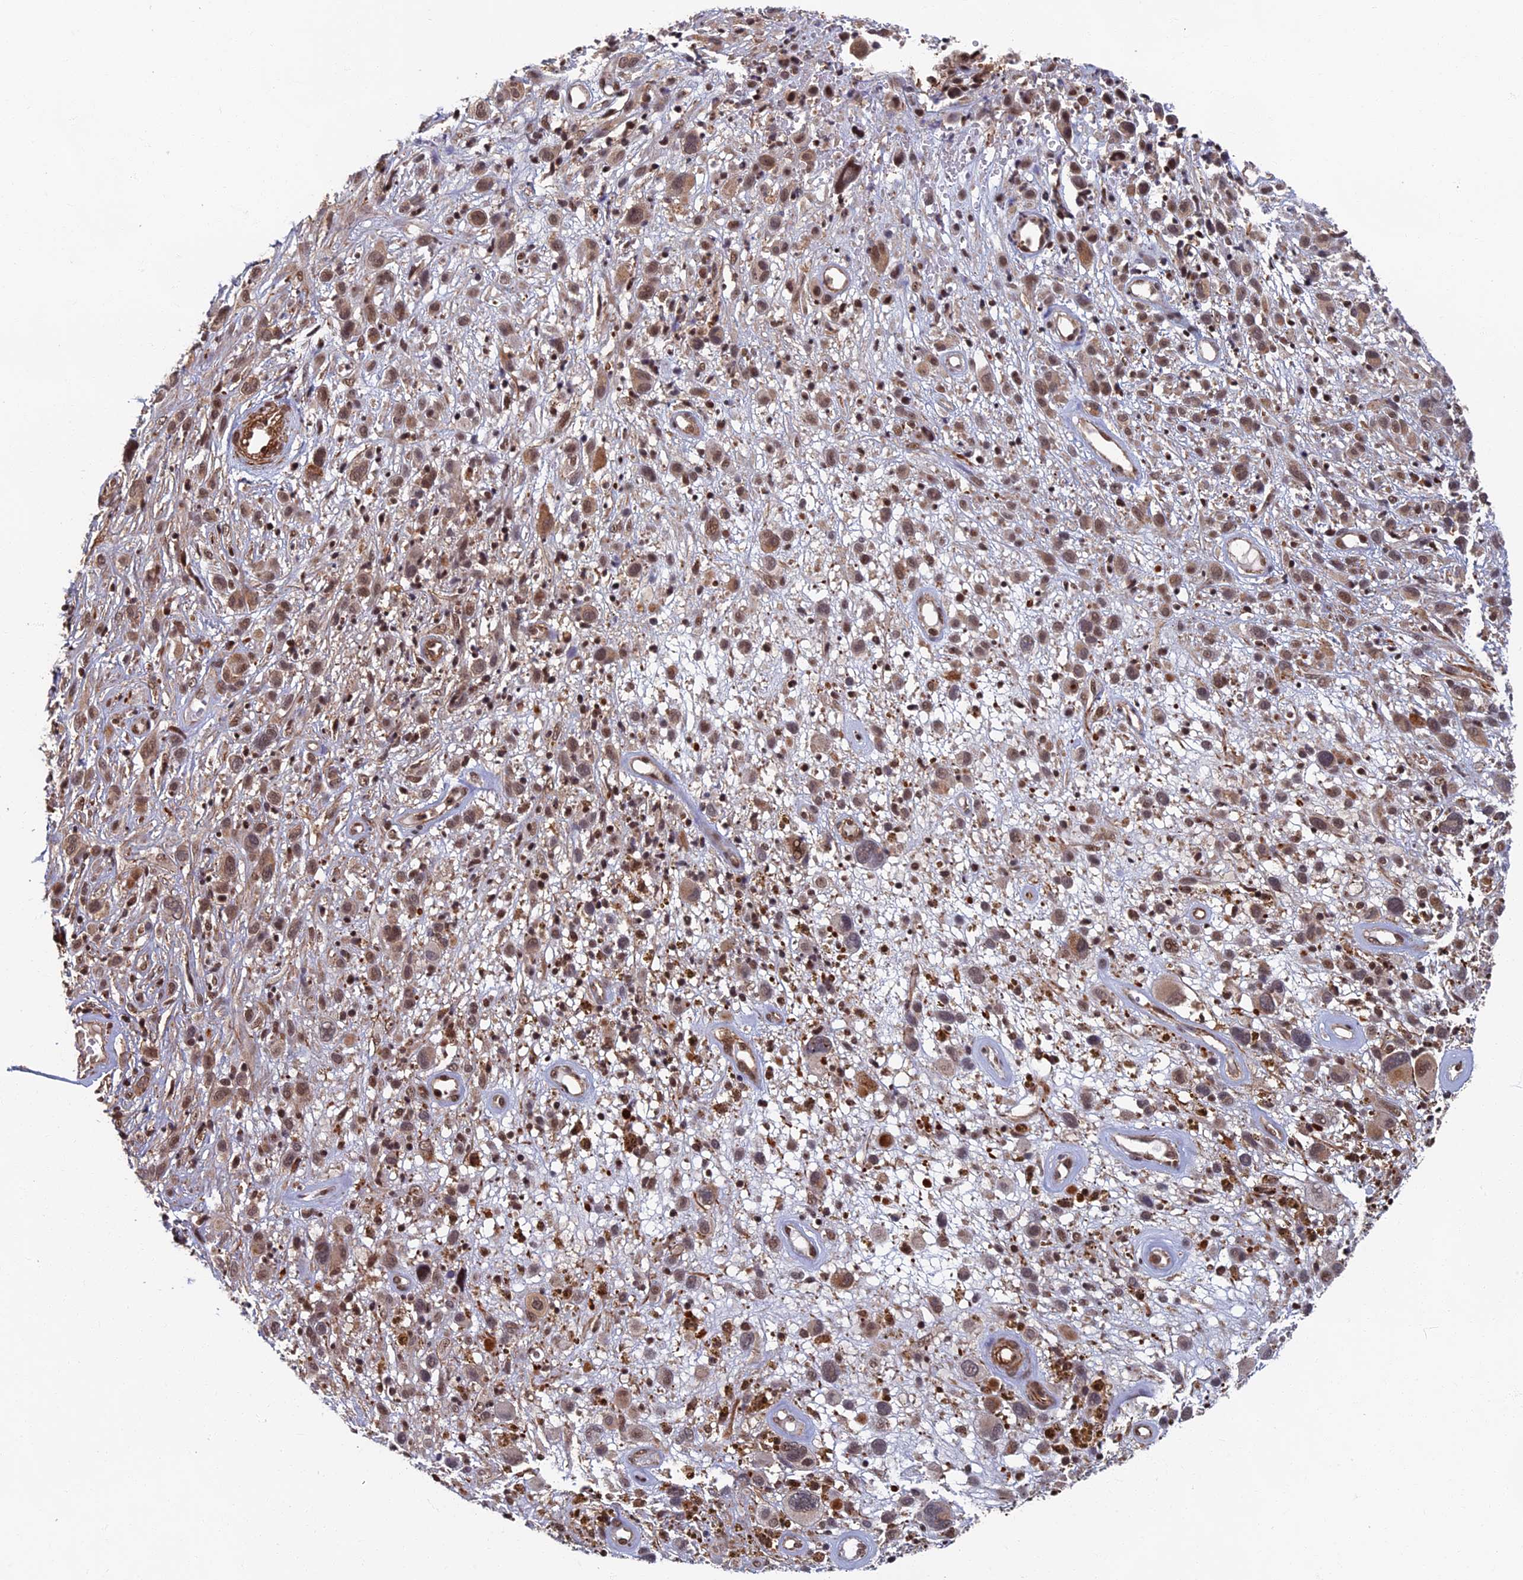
{"staining": {"intensity": "moderate", "quantity": "<25%", "location": "cytoplasmic/membranous,nuclear"}, "tissue": "melanoma", "cell_type": "Tumor cells", "image_type": "cancer", "snomed": [{"axis": "morphology", "description": "Malignant melanoma, NOS"}, {"axis": "topography", "description": "Skin of trunk"}], "caption": "DAB (3,3'-diaminobenzidine) immunohistochemical staining of melanoma displays moderate cytoplasmic/membranous and nuclear protein staining in approximately <25% of tumor cells. (DAB (3,3'-diaminobenzidine) IHC with brightfield microscopy, high magnification).", "gene": "CTDP1", "patient": {"sex": "male", "age": 71}}